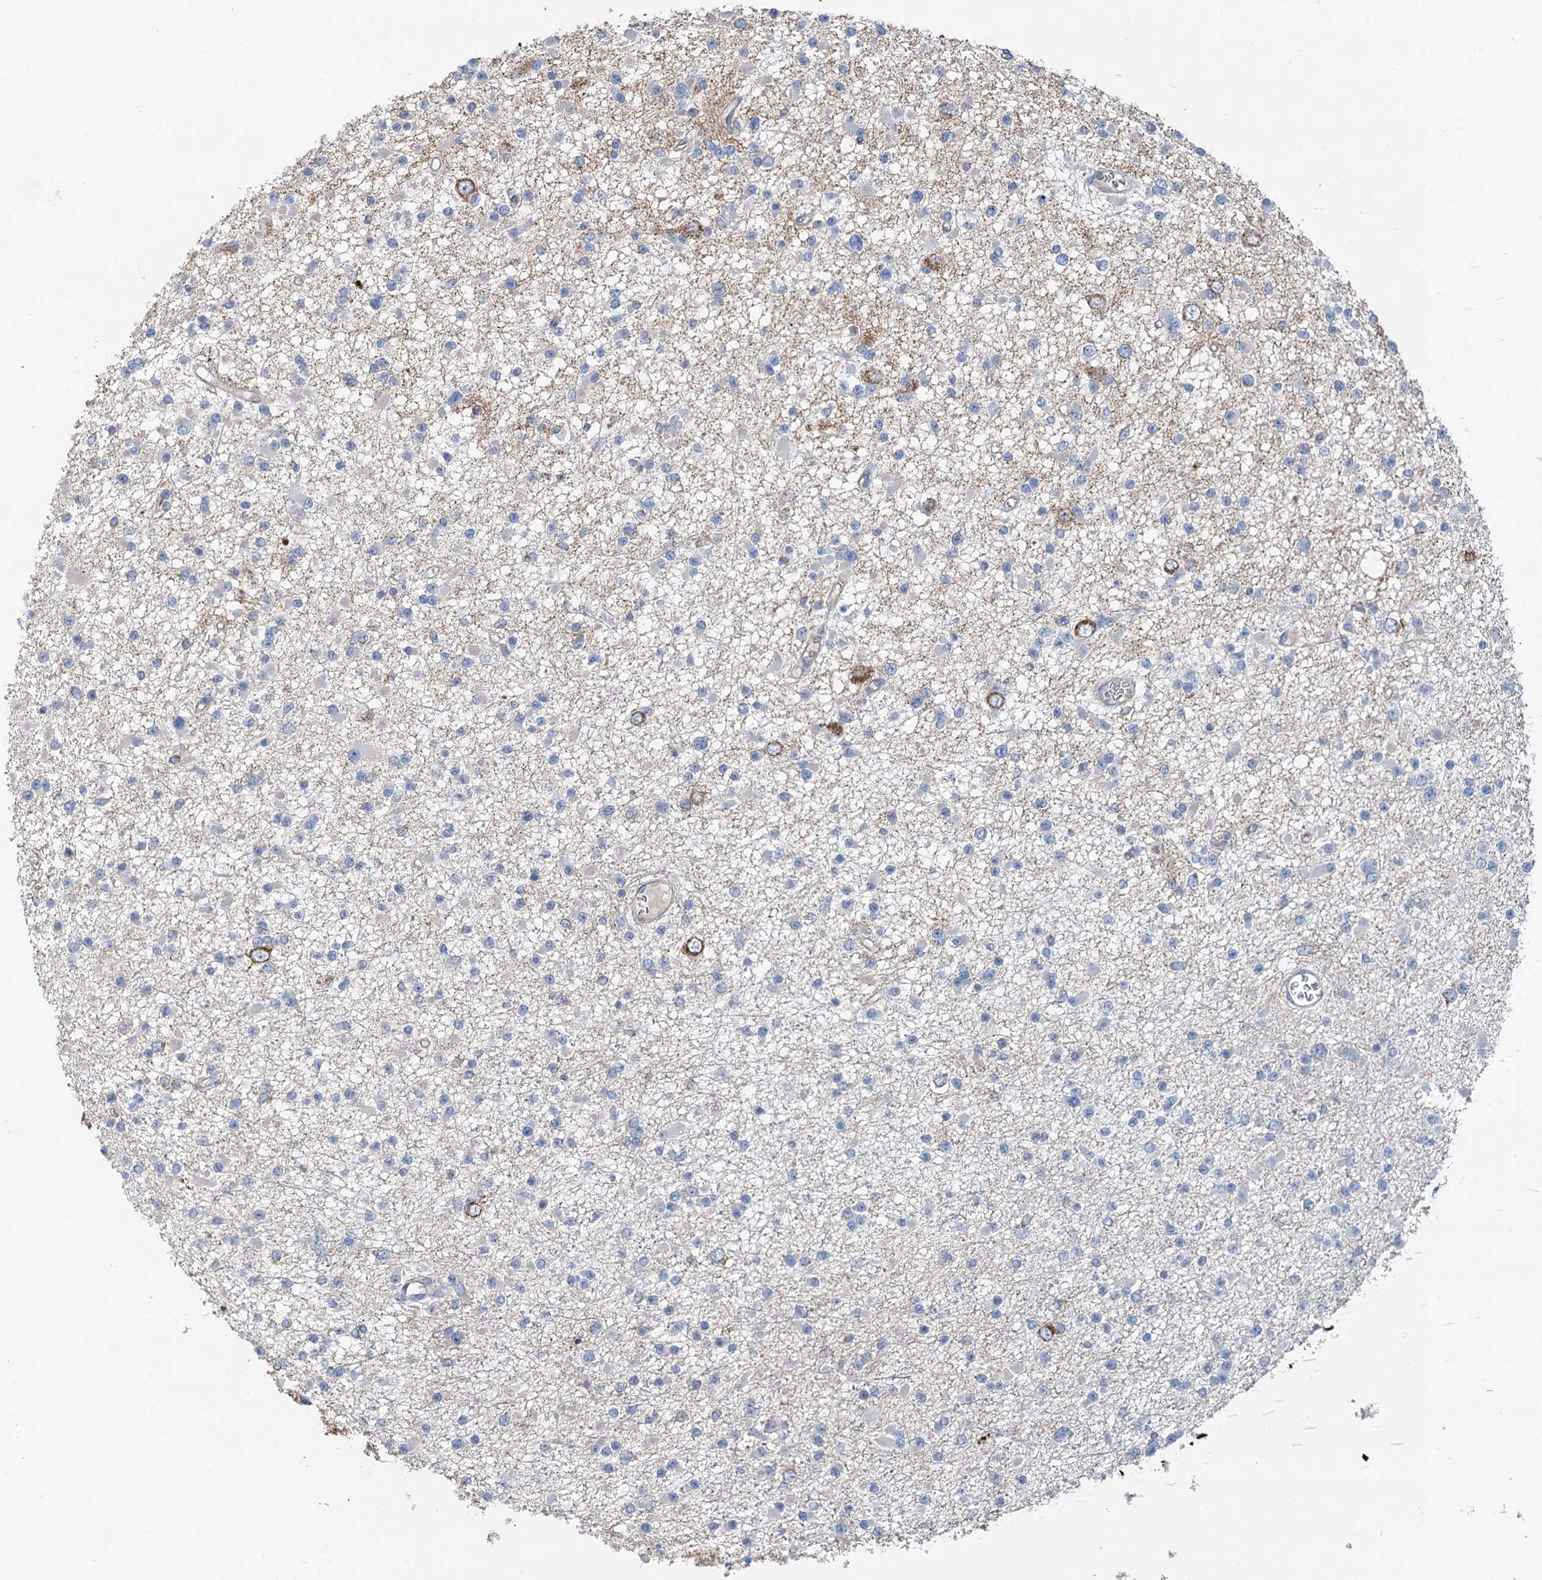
{"staining": {"intensity": "negative", "quantity": "none", "location": "none"}, "tissue": "glioma", "cell_type": "Tumor cells", "image_type": "cancer", "snomed": [{"axis": "morphology", "description": "Glioma, malignant, Low grade"}, {"axis": "topography", "description": "Brain"}], "caption": "Immunohistochemistry (IHC) photomicrograph of malignant low-grade glioma stained for a protein (brown), which demonstrates no positivity in tumor cells.", "gene": "ANKRD26", "patient": {"sex": "female", "age": 22}}